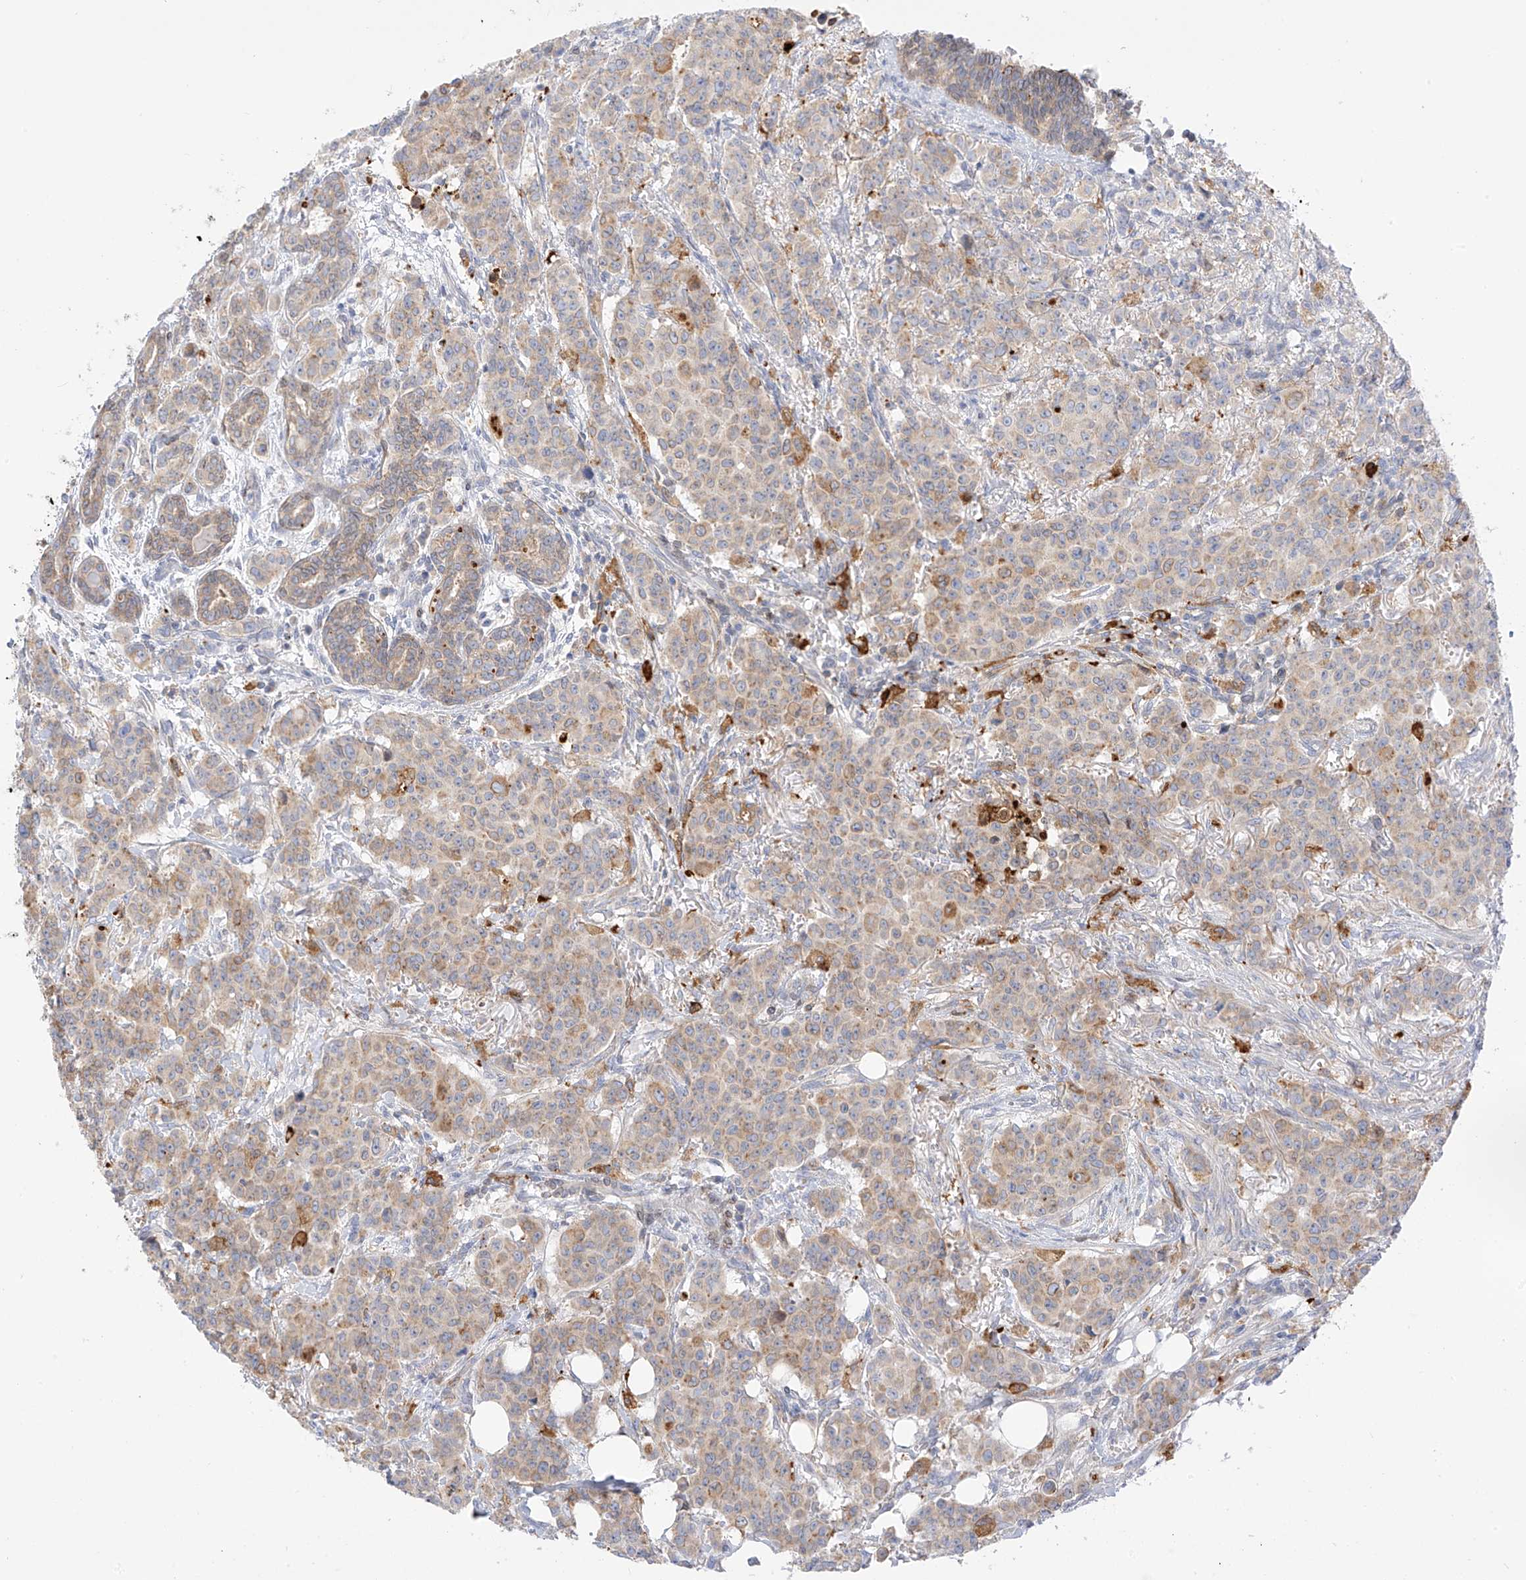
{"staining": {"intensity": "moderate", "quantity": "25%-75%", "location": "cytoplasmic/membranous"}, "tissue": "breast cancer", "cell_type": "Tumor cells", "image_type": "cancer", "snomed": [{"axis": "morphology", "description": "Duct carcinoma"}, {"axis": "topography", "description": "Breast"}], "caption": "Immunohistochemistry (IHC) micrograph of breast intraductal carcinoma stained for a protein (brown), which demonstrates medium levels of moderate cytoplasmic/membranous positivity in approximately 25%-75% of tumor cells.", "gene": "PCYOX1", "patient": {"sex": "female", "age": 40}}